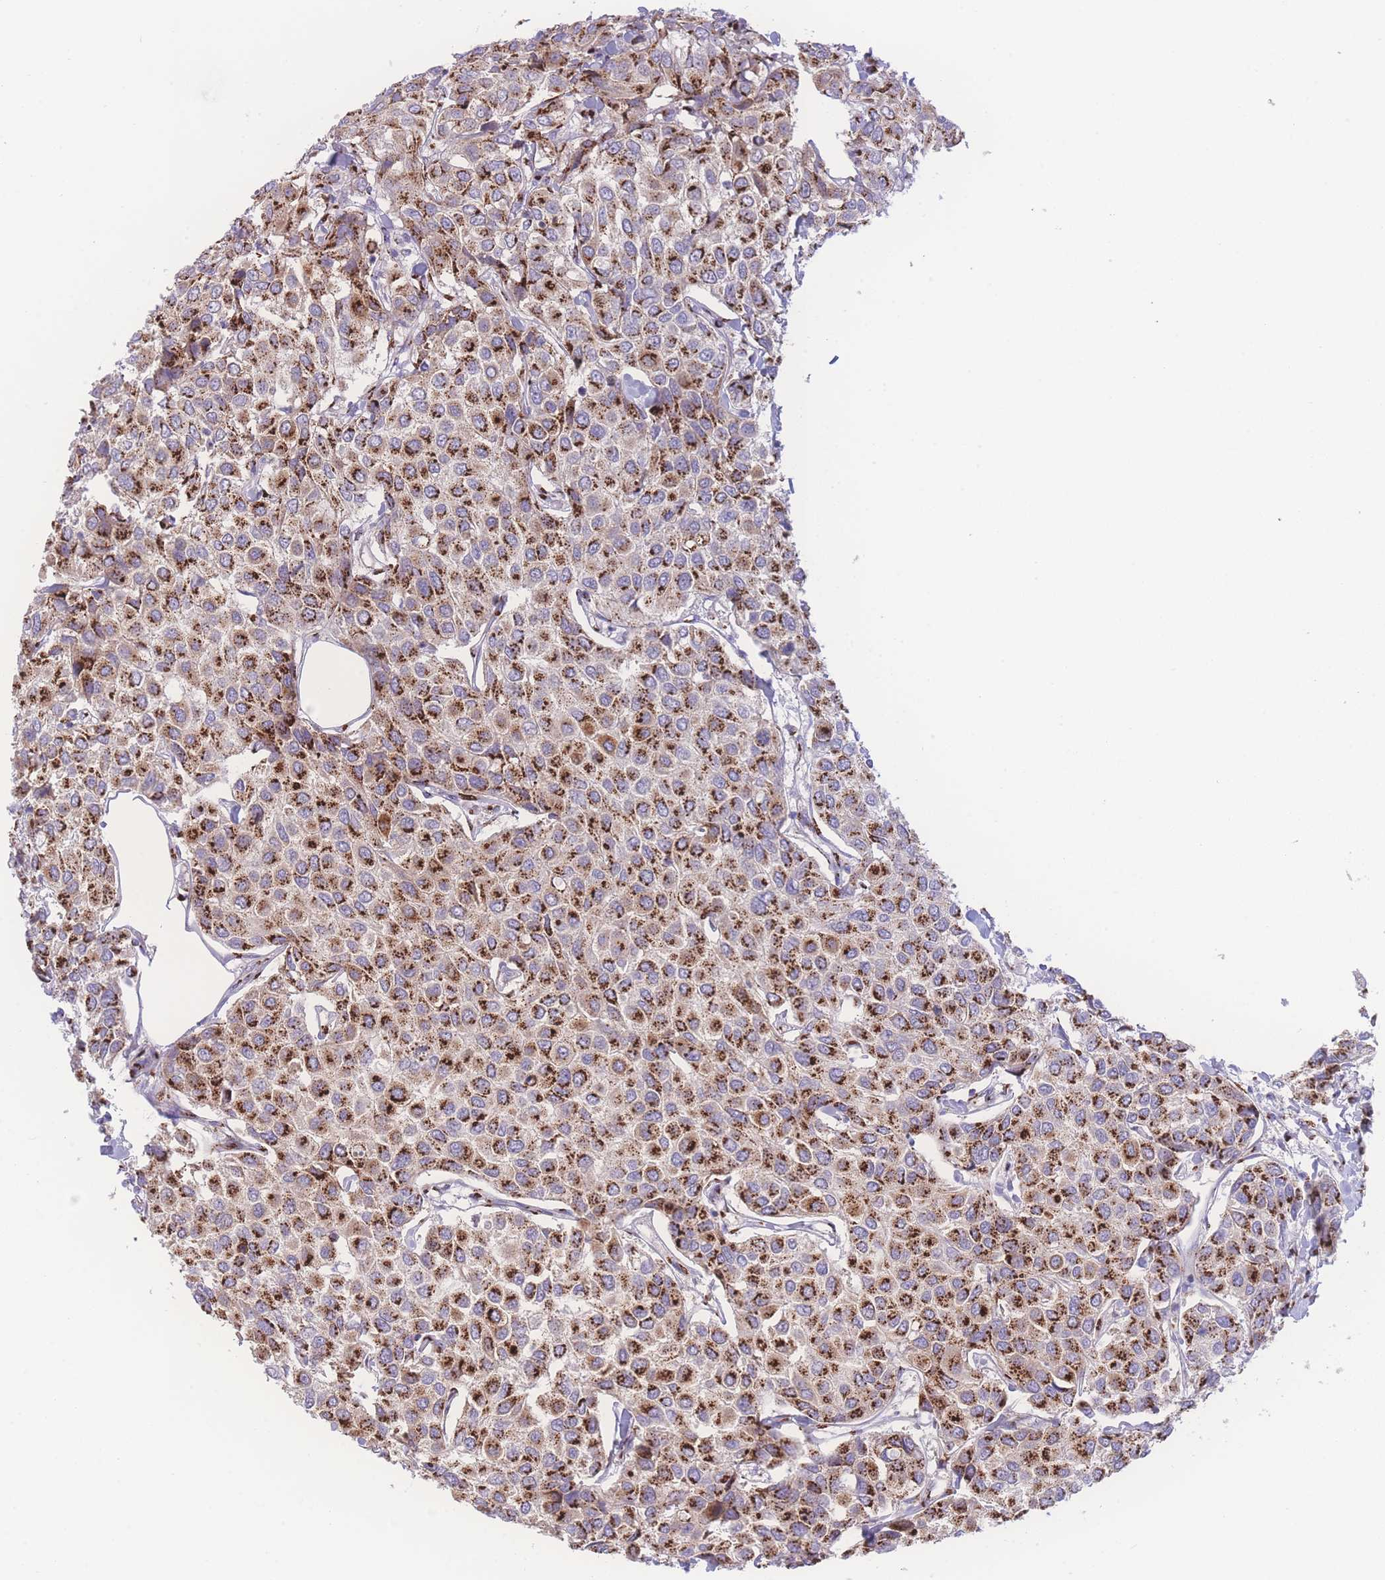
{"staining": {"intensity": "strong", "quantity": ">75%", "location": "cytoplasmic/membranous"}, "tissue": "breast cancer", "cell_type": "Tumor cells", "image_type": "cancer", "snomed": [{"axis": "morphology", "description": "Duct carcinoma"}, {"axis": "topography", "description": "Breast"}], "caption": "This photomicrograph reveals immunohistochemistry (IHC) staining of human breast cancer, with high strong cytoplasmic/membranous staining in approximately >75% of tumor cells.", "gene": "GOLM2", "patient": {"sex": "female", "age": 55}}